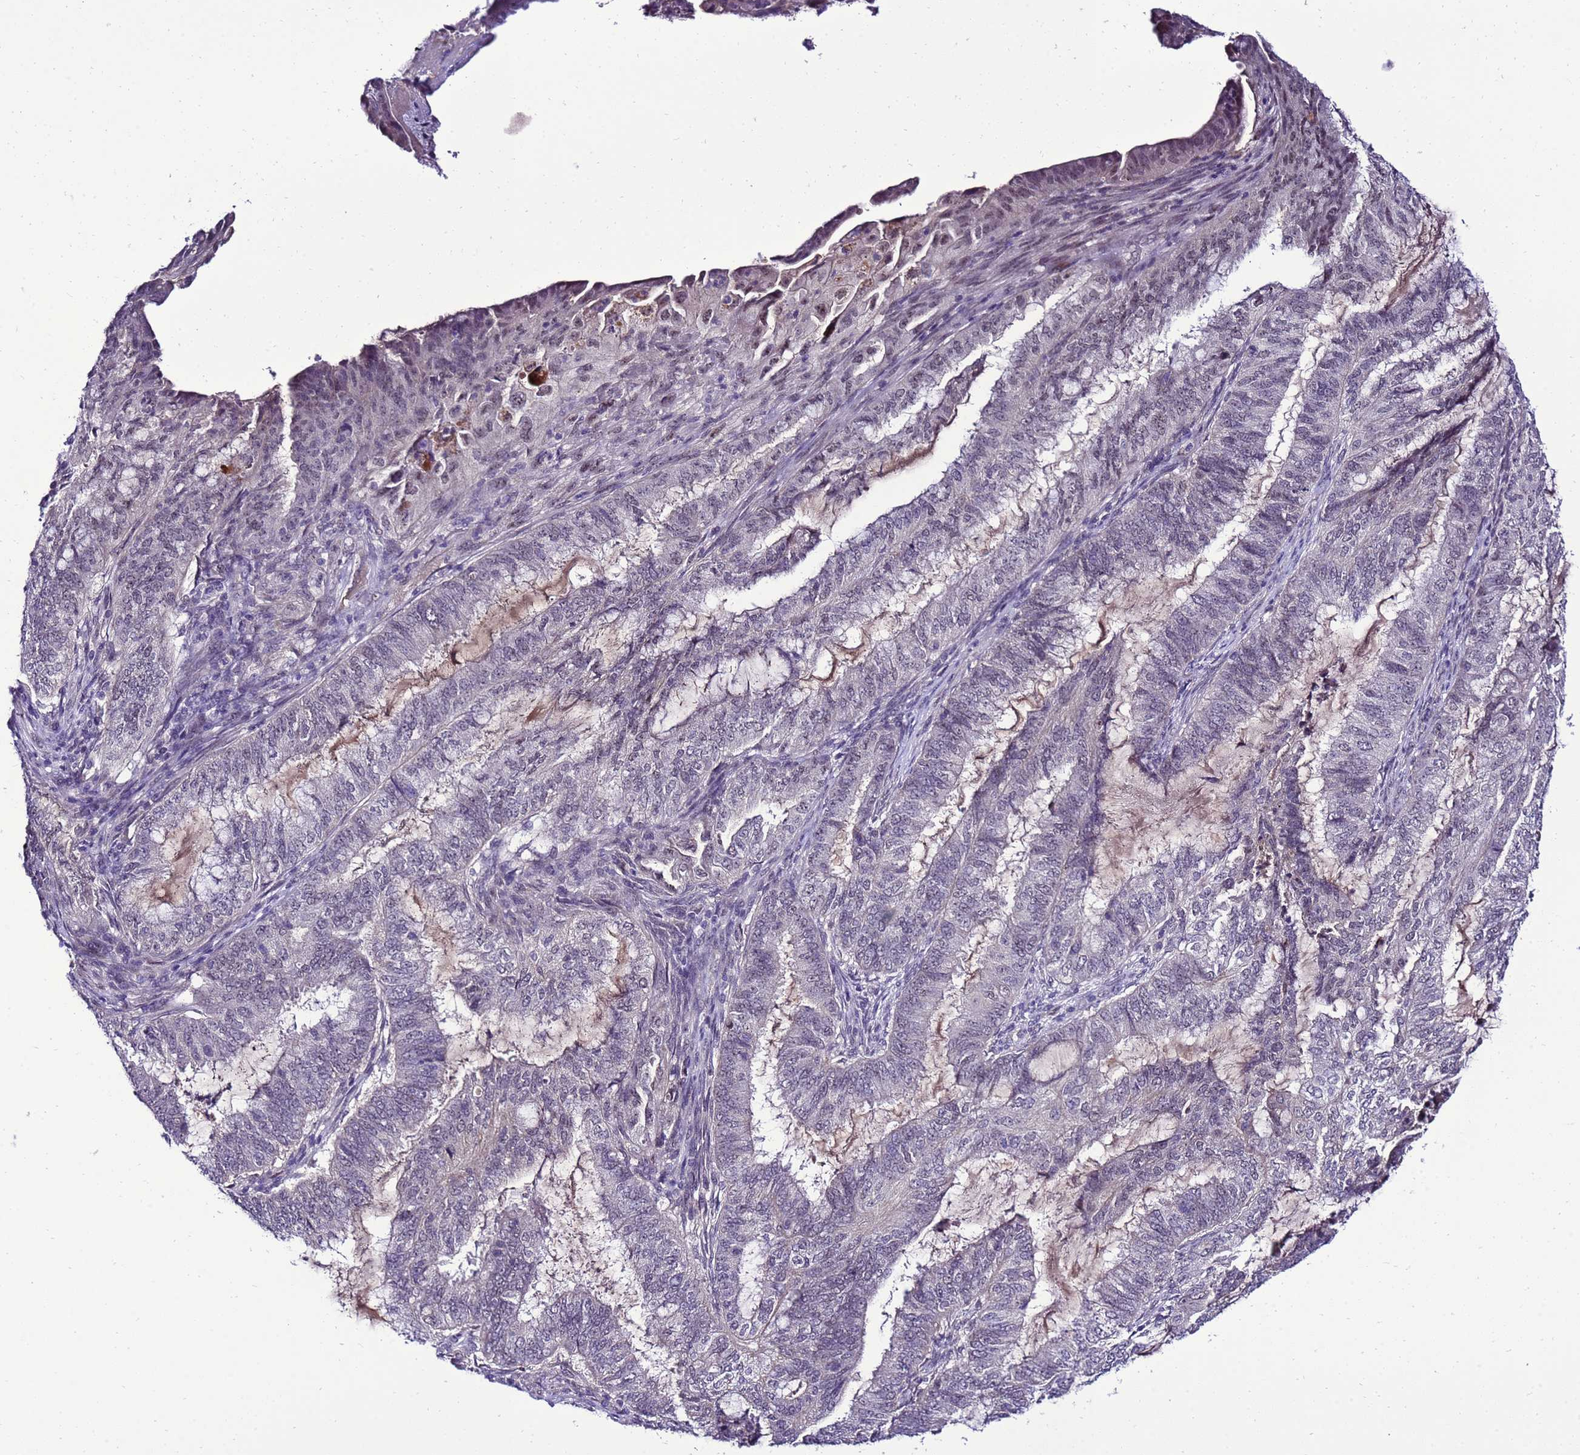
{"staining": {"intensity": "negative", "quantity": "none", "location": "none"}, "tissue": "endometrial cancer", "cell_type": "Tumor cells", "image_type": "cancer", "snomed": [{"axis": "morphology", "description": "Adenocarcinoma, NOS"}, {"axis": "topography", "description": "Endometrium"}], "caption": "Immunohistochemical staining of endometrial adenocarcinoma reveals no significant staining in tumor cells.", "gene": "C19orf47", "patient": {"sex": "female", "age": 51}}